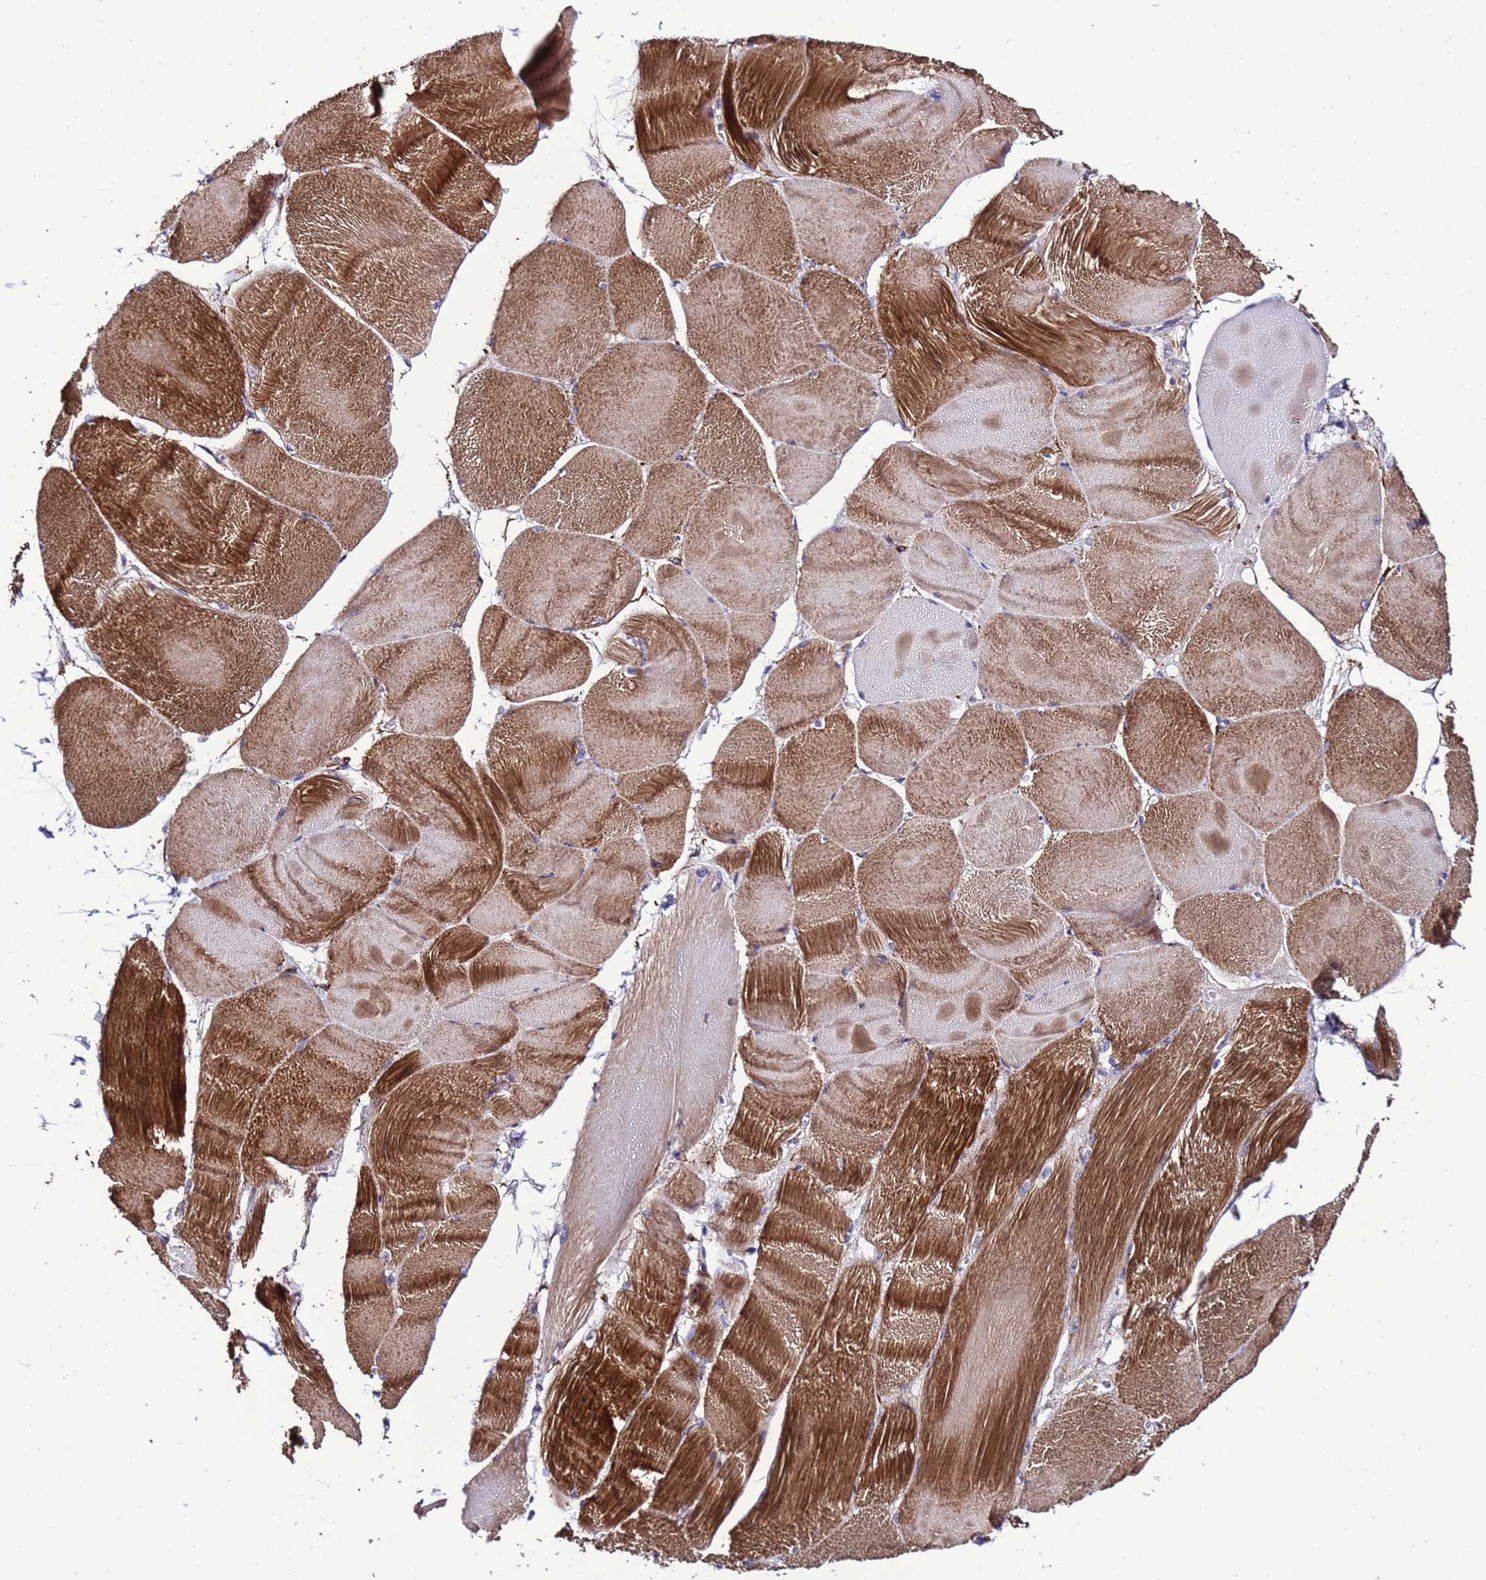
{"staining": {"intensity": "strong", "quantity": "25%-75%", "location": "cytoplasmic/membranous"}, "tissue": "skeletal muscle", "cell_type": "Myocytes", "image_type": "normal", "snomed": [{"axis": "morphology", "description": "Normal tissue, NOS"}, {"axis": "morphology", "description": "Basal cell carcinoma"}, {"axis": "topography", "description": "Skeletal muscle"}], "caption": "A histopathology image of human skeletal muscle stained for a protein displays strong cytoplasmic/membranous brown staining in myocytes. (Brightfield microscopy of DAB IHC at high magnification).", "gene": "GZF1", "patient": {"sex": "female", "age": 64}}